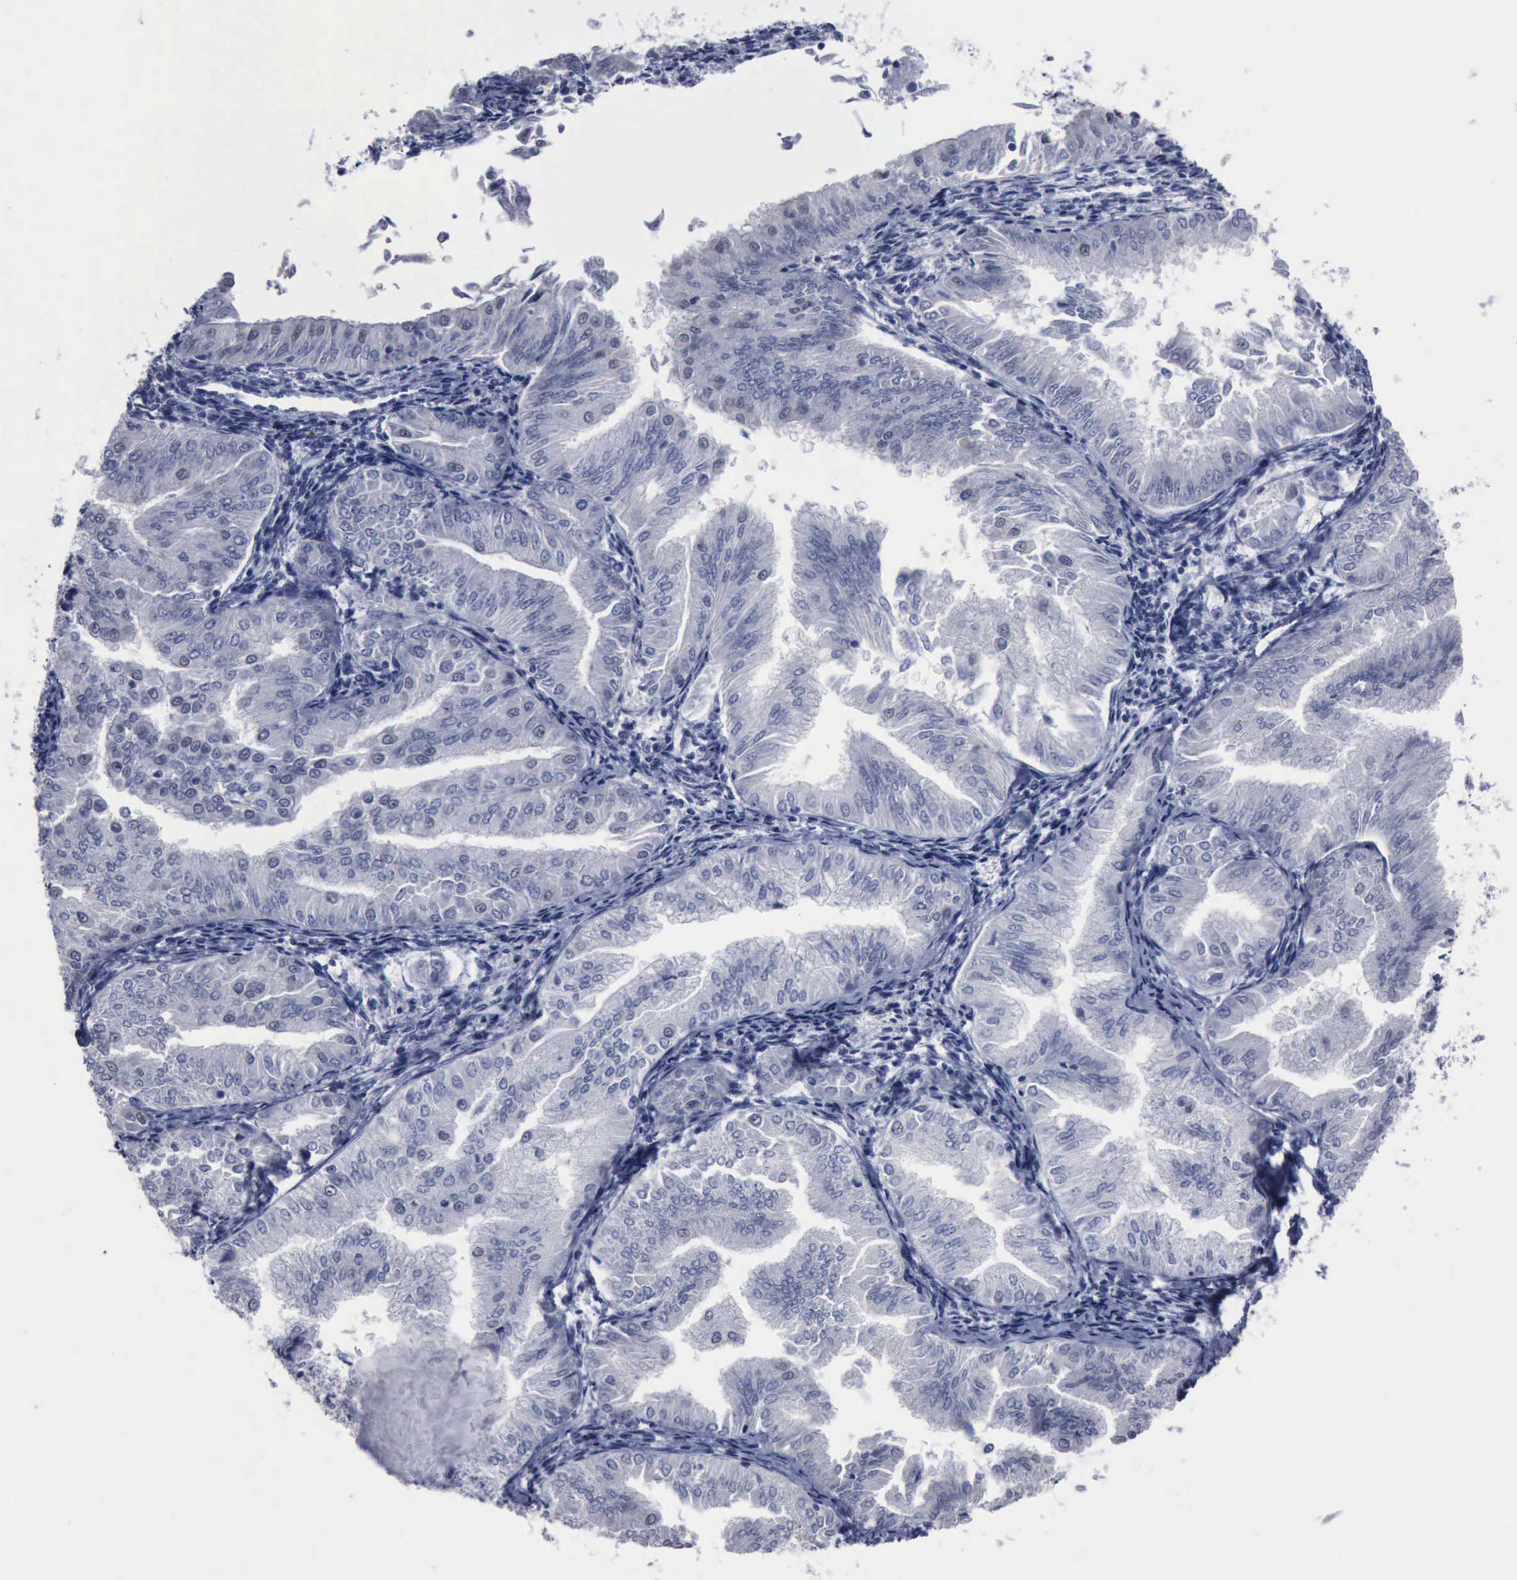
{"staining": {"intensity": "negative", "quantity": "none", "location": "none"}, "tissue": "endometrial cancer", "cell_type": "Tumor cells", "image_type": "cancer", "snomed": [{"axis": "morphology", "description": "Adenocarcinoma, NOS"}, {"axis": "topography", "description": "Endometrium"}], "caption": "Immunohistochemical staining of human endometrial cancer displays no significant expression in tumor cells.", "gene": "BRD1", "patient": {"sex": "female", "age": 53}}